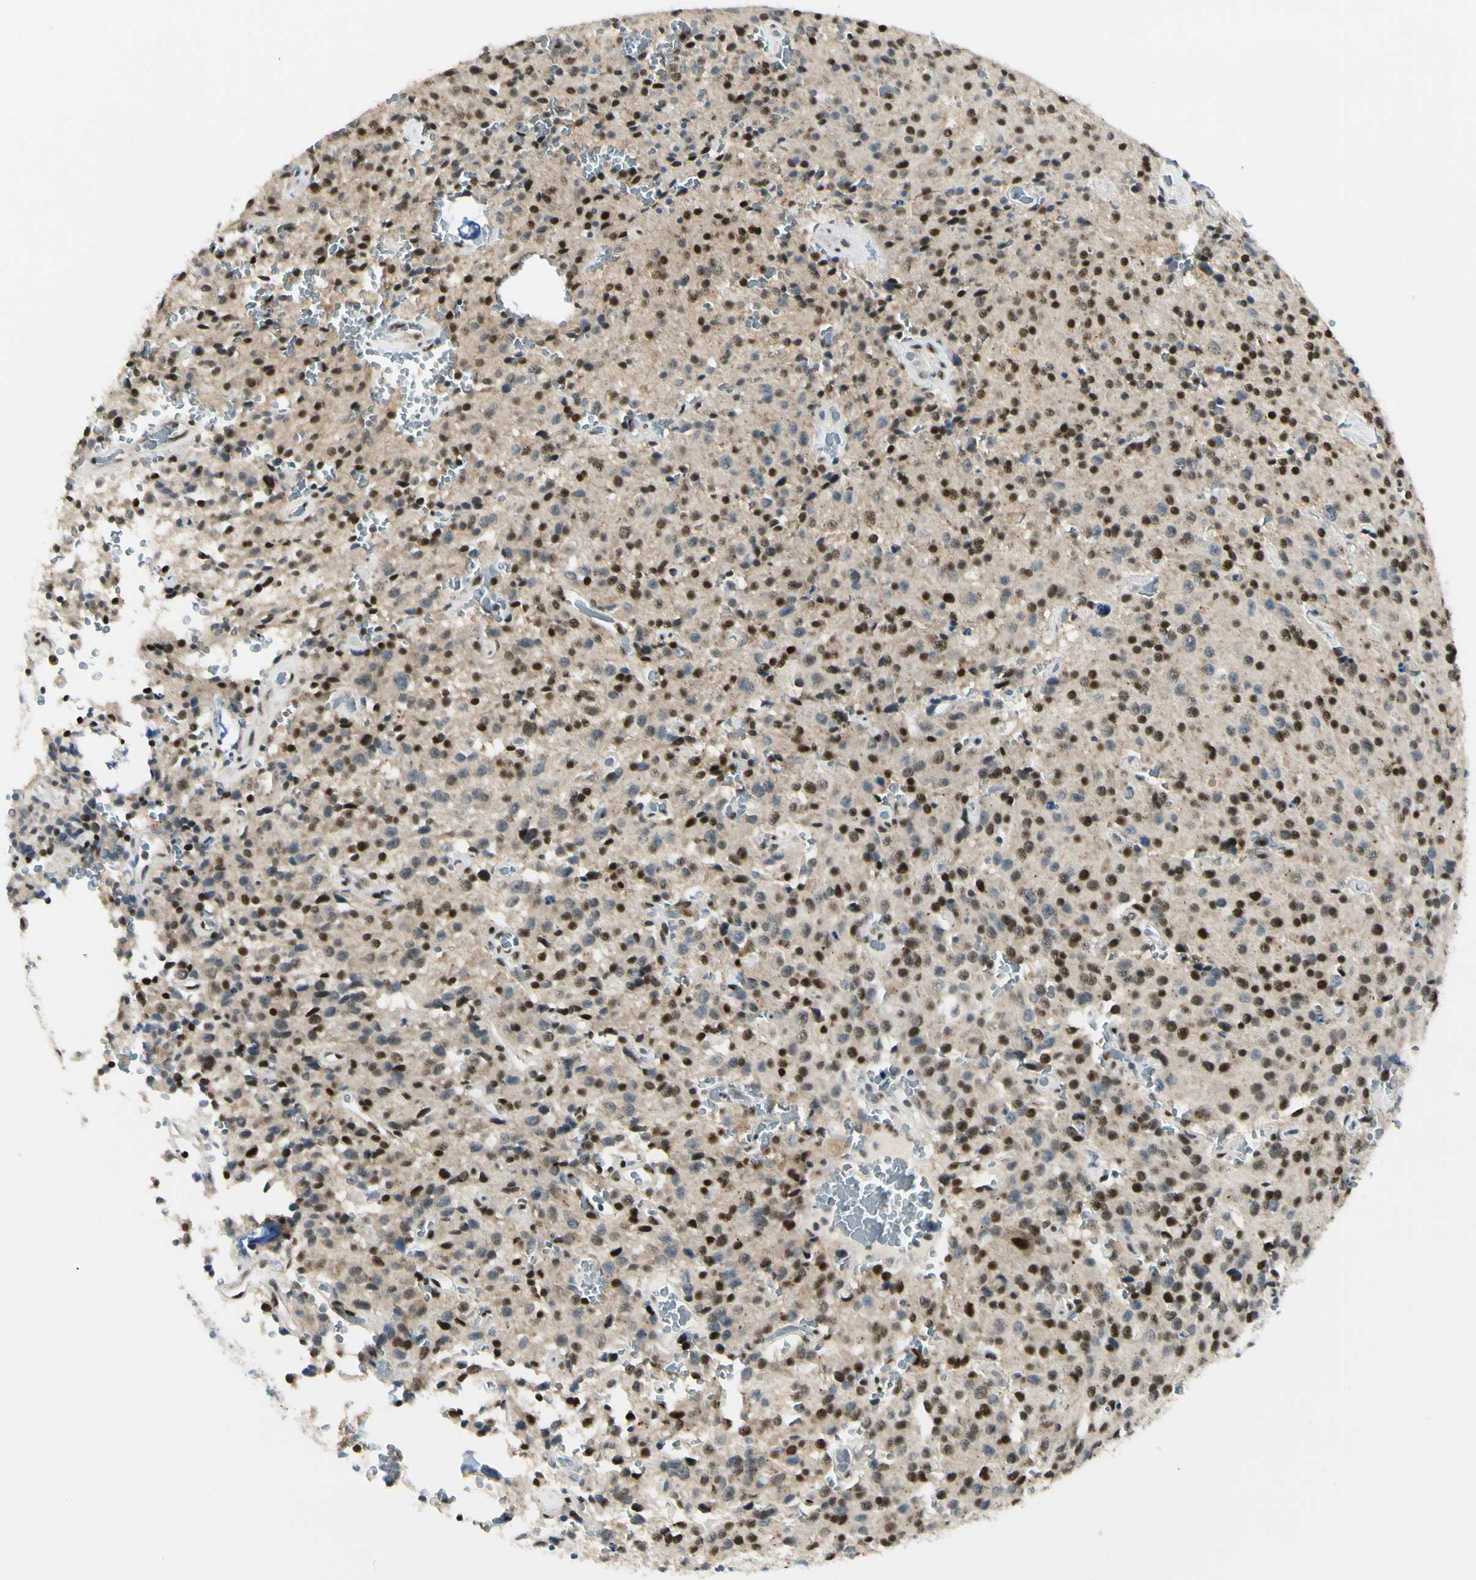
{"staining": {"intensity": "strong", "quantity": "25%-75%", "location": "nuclear"}, "tissue": "glioma", "cell_type": "Tumor cells", "image_type": "cancer", "snomed": [{"axis": "morphology", "description": "Glioma, malignant, Low grade"}, {"axis": "topography", "description": "Brain"}], "caption": "Strong nuclear expression is appreciated in approximately 25%-75% of tumor cells in glioma.", "gene": "ATXN1", "patient": {"sex": "male", "age": 58}}